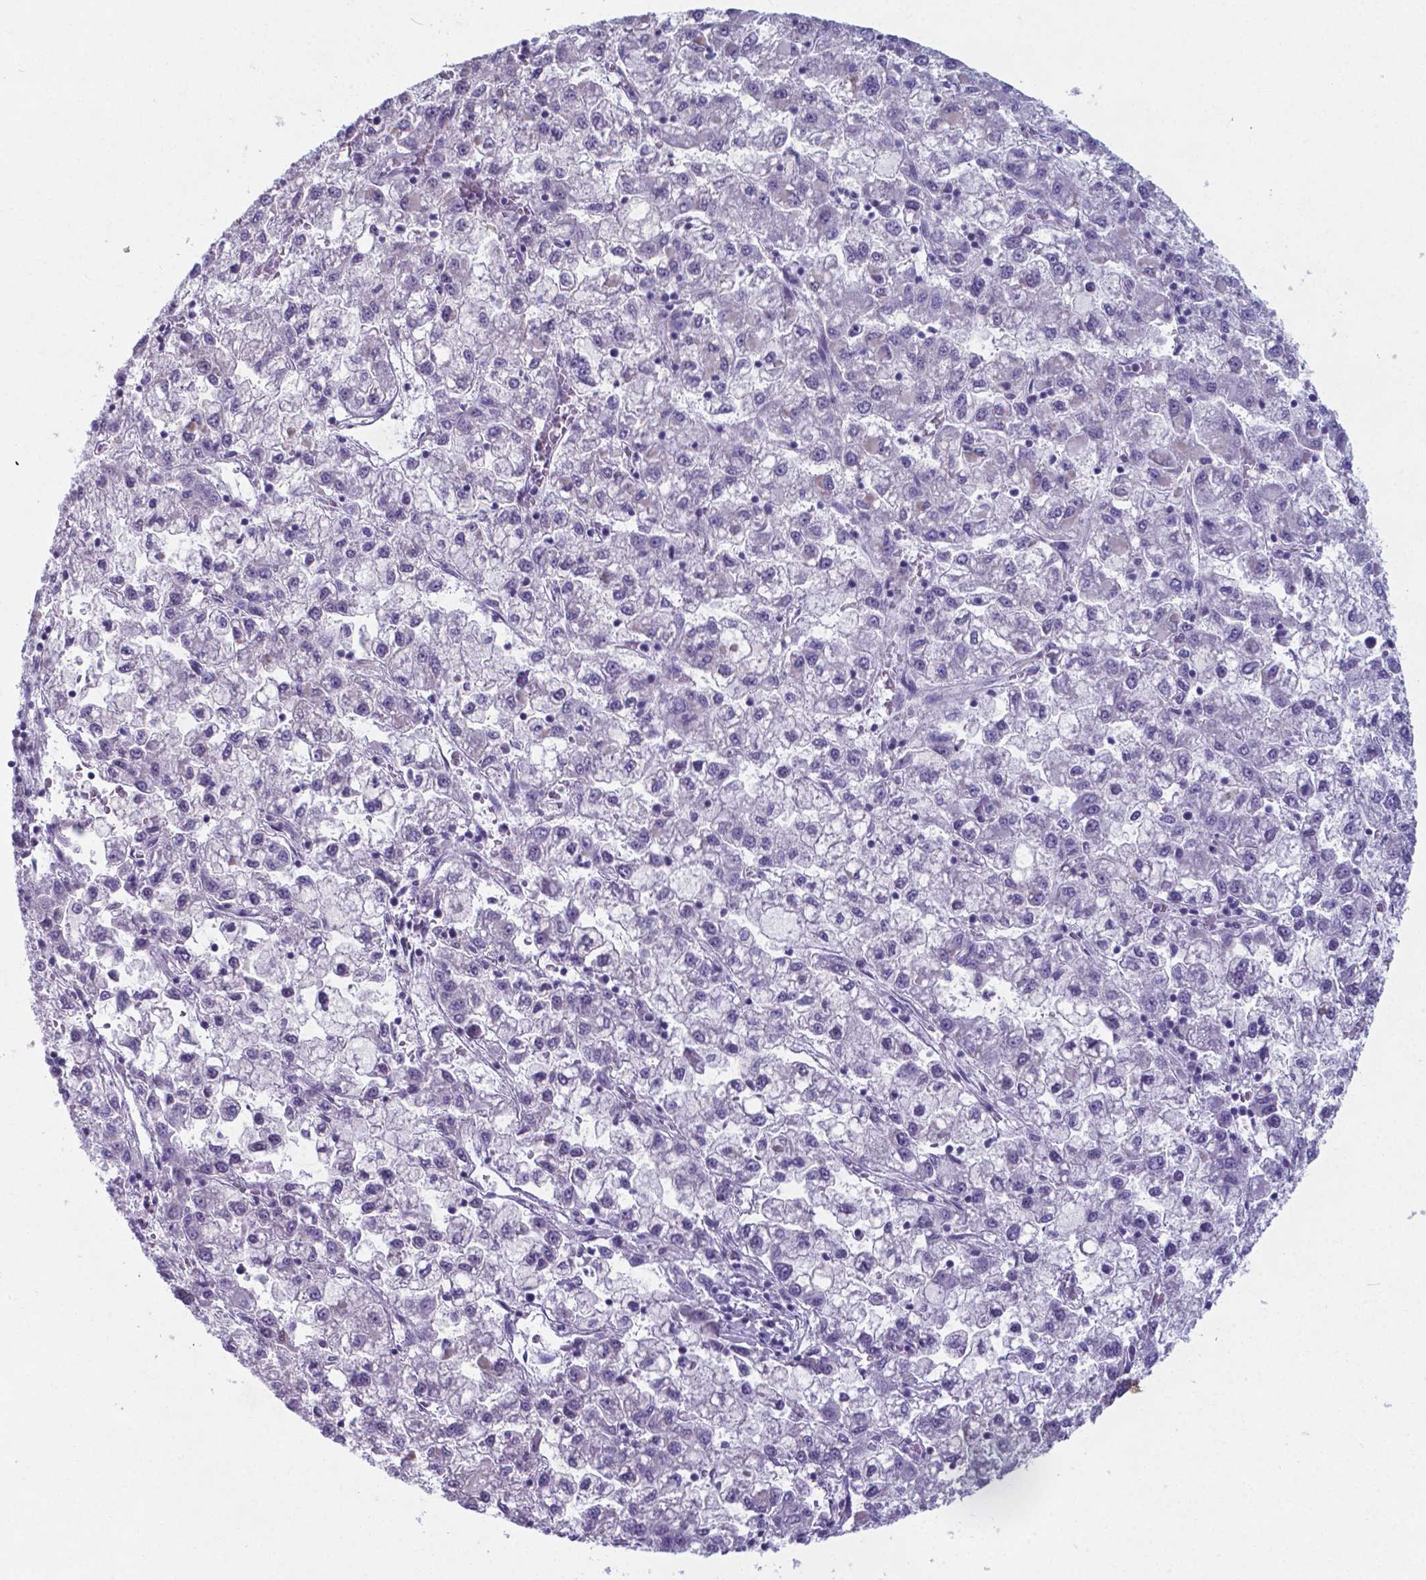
{"staining": {"intensity": "negative", "quantity": "none", "location": "none"}, "tissue": "liver cancer", "cell_type": "Tumor cells", "image_type": "cancer", "snomed": [{"axis": "morphology", "description": "Carcinoma, Hepatocellular, NOS"}, {"axis": "topography", "description": "Liver"}], "caption": "Human liver cancer stained for a protein using immunohistochemistry exhibits no positivity in tumor cells.", "gene": "AP5B1", "patient": {"sex": "male", "age": 40}}